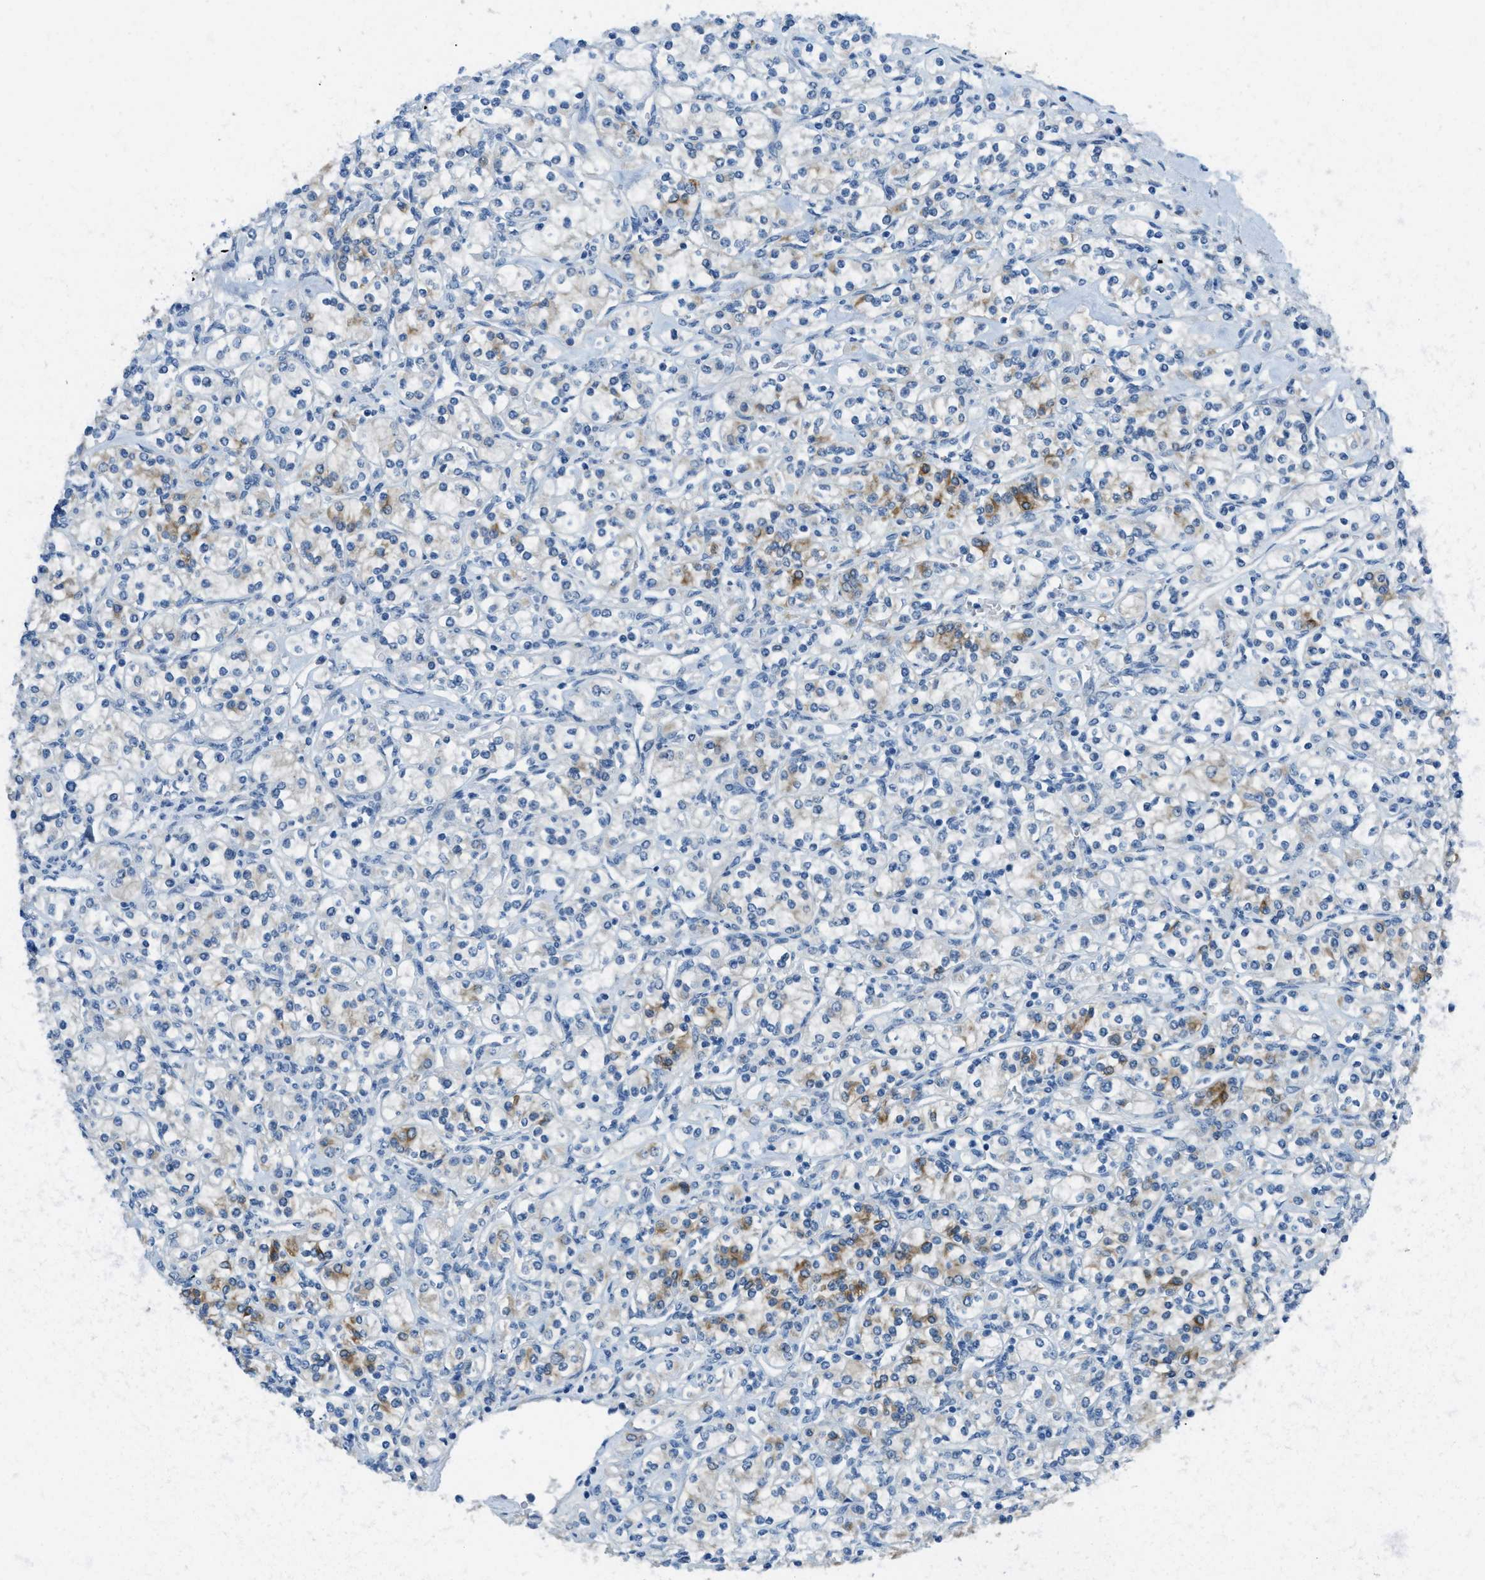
{"staining": {"intensity": "weak", "quantity": "<25%", "location": "cytoplasmic/membranous"}, "tissue": "renal cancer", "cell_type": "Tumor cells", "image_type": "cancer", "snomed": [{"axis": "morphology", "description": "Adenocarcinoma, NOS"}, {"axis": "topography", "description": "Kidney"}], "caption": "Adenocarcinoma (renal) was stained to show a protein in brown. There is no significant expression in tumor cells.", "gene": "KLHL8", "patient": {"sex": "male", "age": 77}}